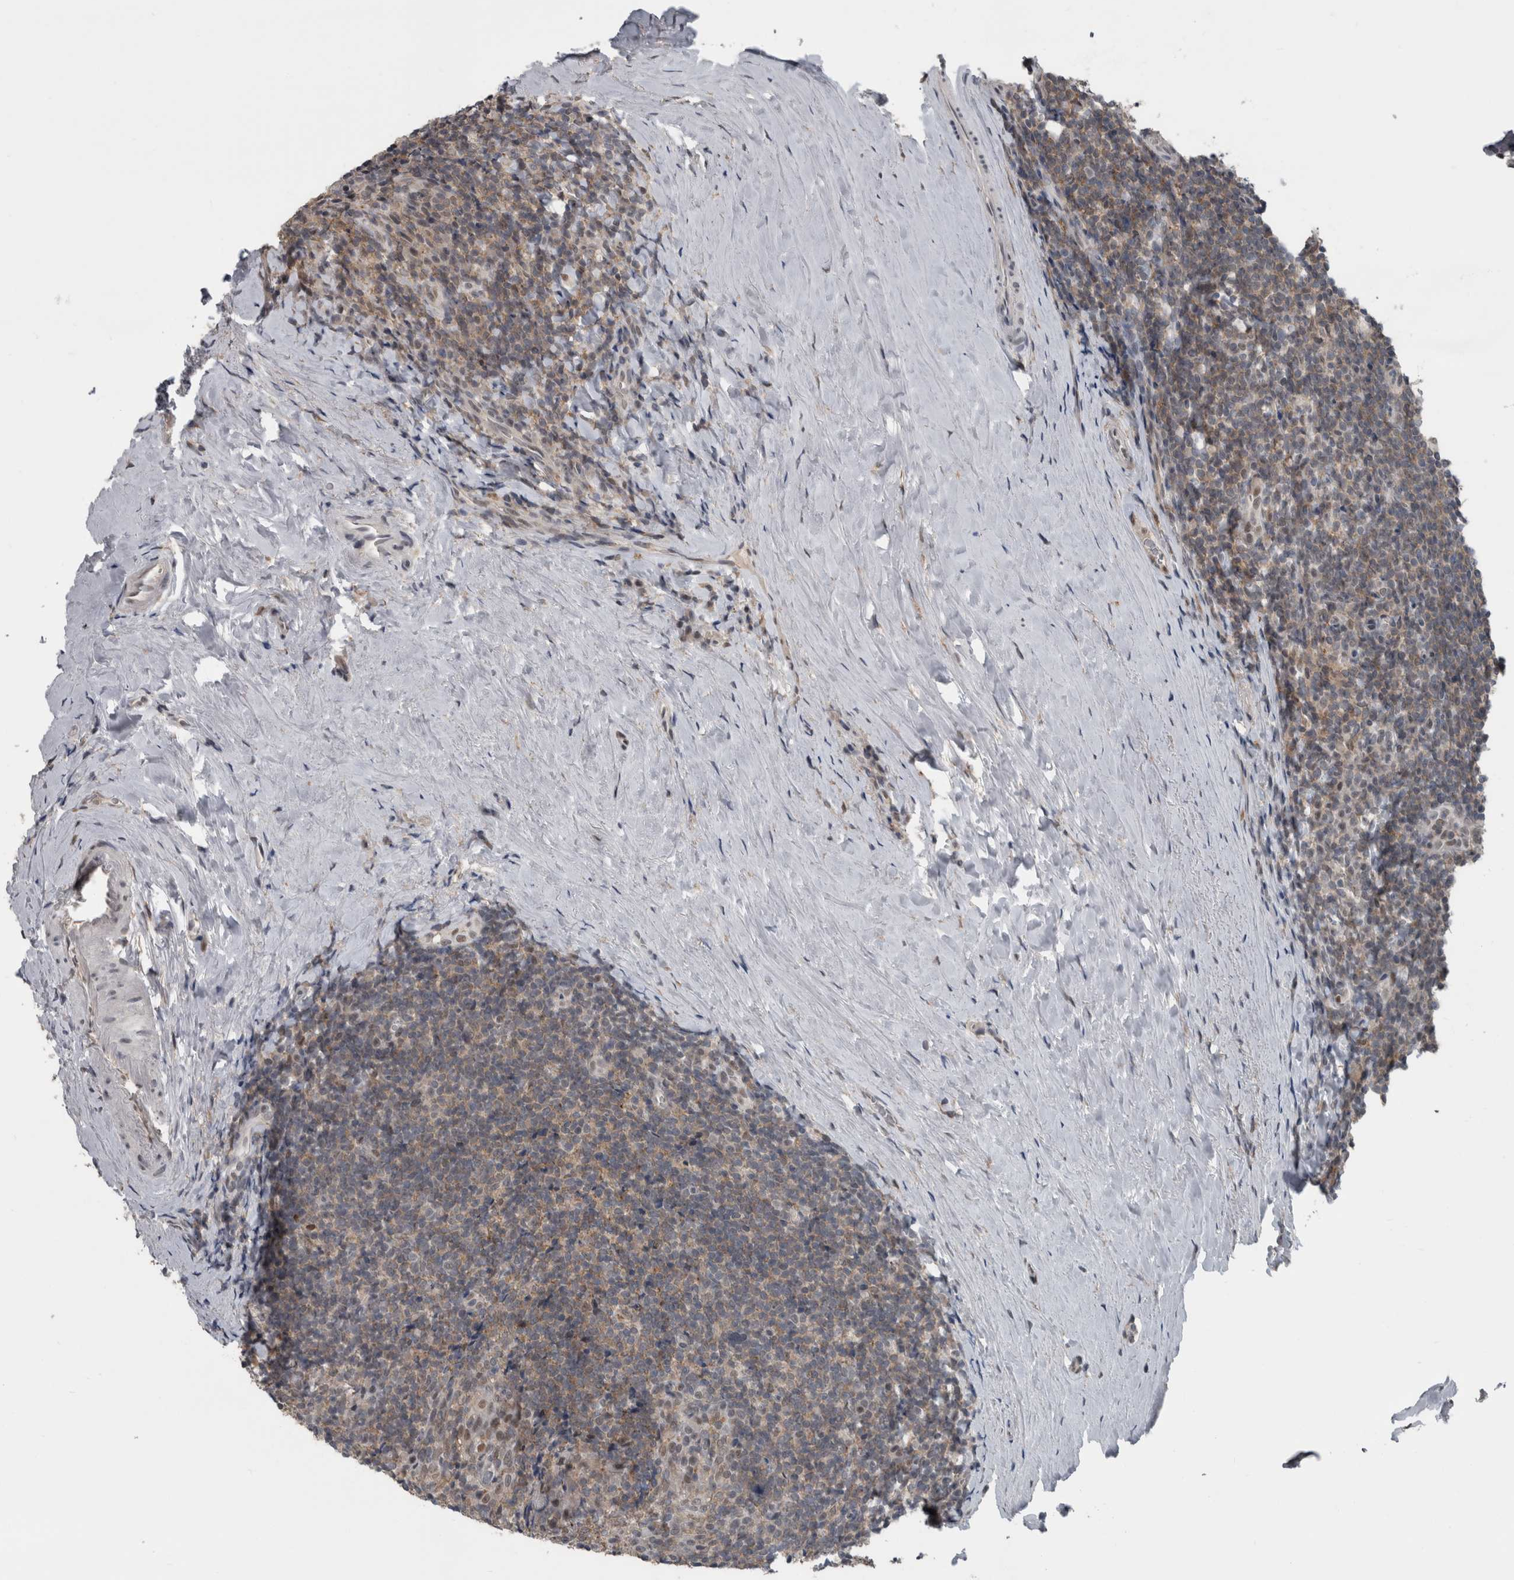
{"staining": {"intensity": "moderate", "quantity": "<25%", "location": "cytoplasmic/membranous,nuclear"}, "tissue": "tonsil", "cell_type": "Germinal center cells", "image_type": "normal", "snomed": [{"axis": "morphology", "description": "Normal tissue, NOS"}, {"axis": "topography", "description": "Tonsil"}], "caption": "IHC of normal human tonsil reveals low levels of moderate cytoplasmic/membranous,nuclear positivity in approximately <25% of germinal center cells.", "gene": "ZBTB21", "patient": {"sex": "male", "age": 37}}